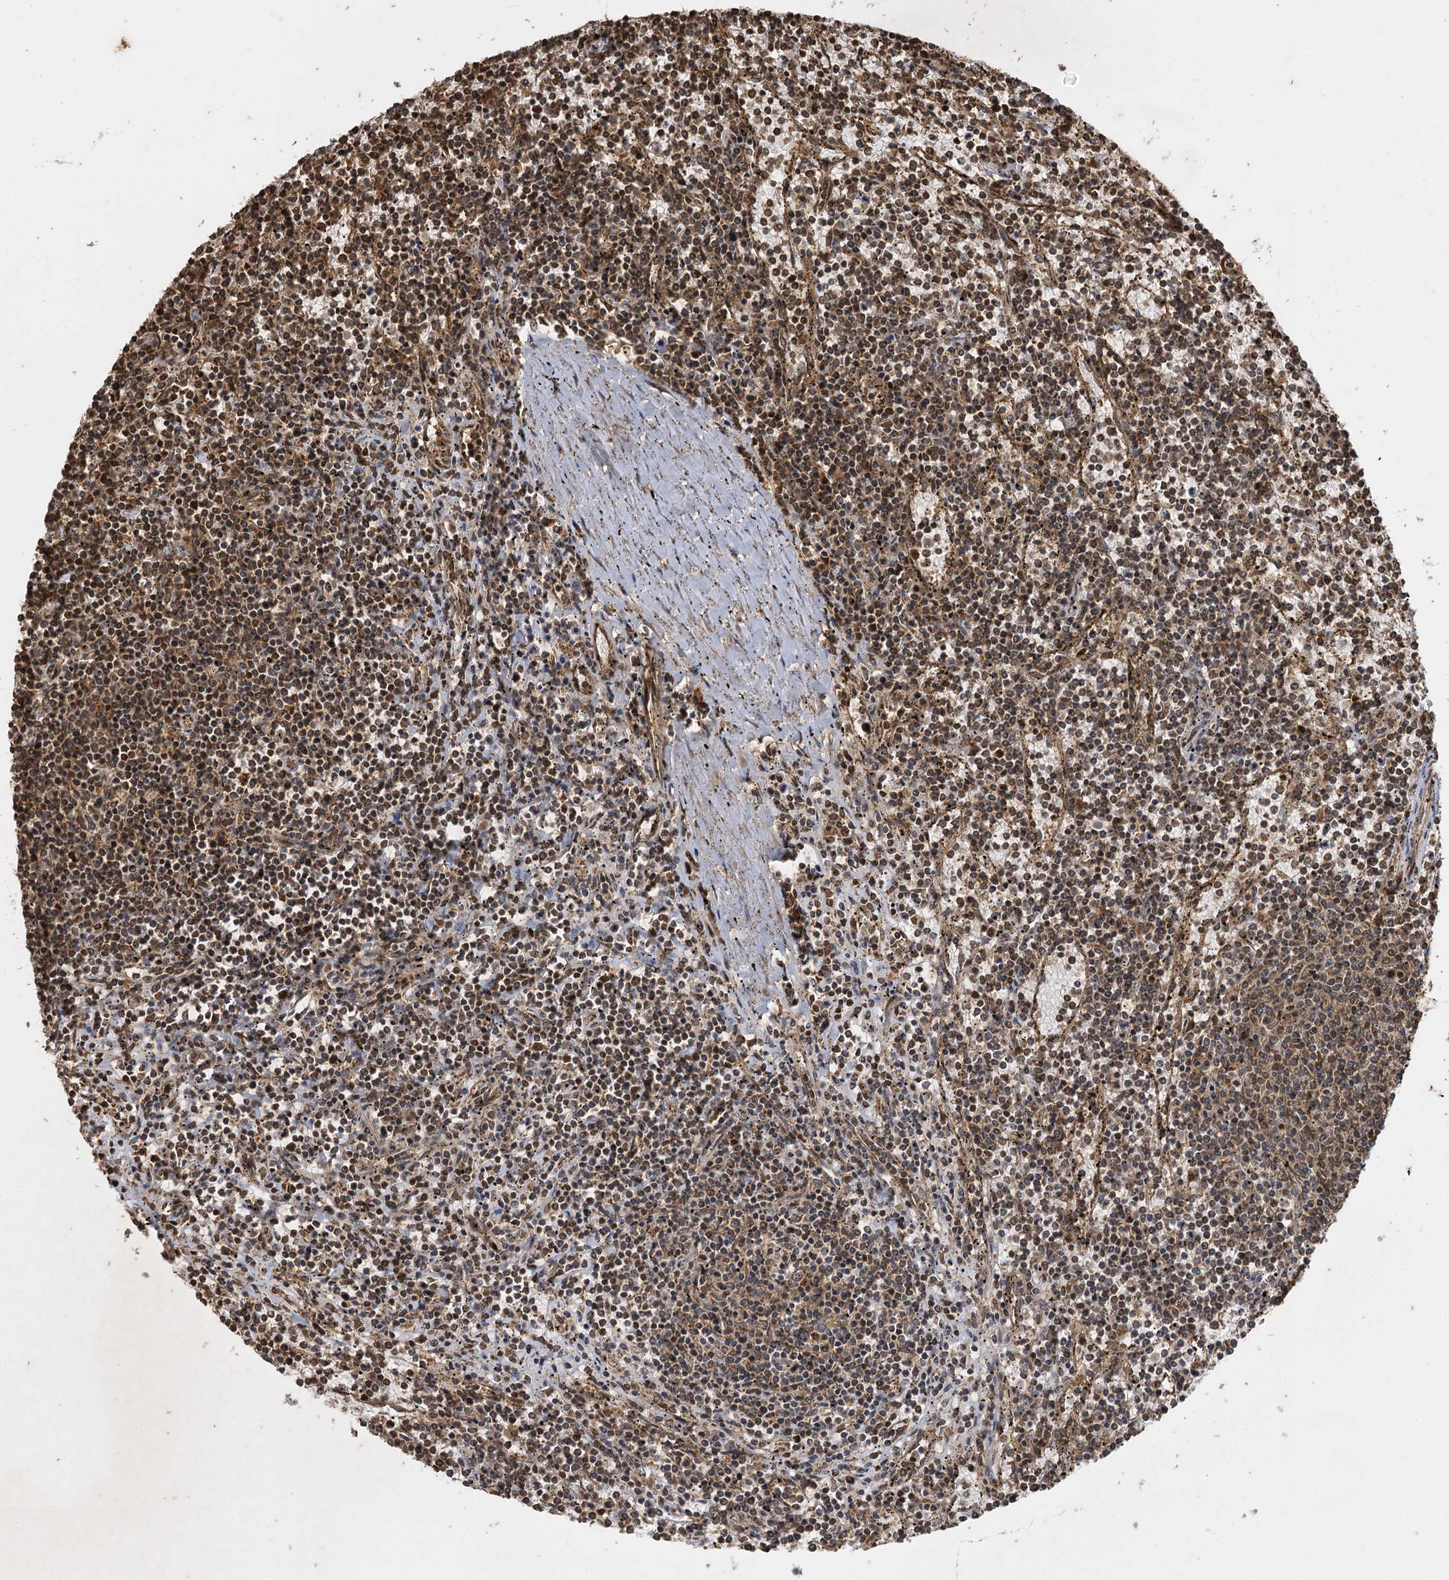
{"staining": {"intensity": "strong", "quantity": "25%-75%", "location": "cytoplasmic/membranous,nuclear"}, "tissue": "lymphoma", "cell_type": "Tumor cells", "image_type": "cancer", "snomed": [{"axis": "morphology", "description": "Malignant lymphoma, non-Hodgkin's type, Low grade"}, {"axis": "topography", "description": "Spleen"}], "caption": "The photomicrograph displays staining of malignant lymphoma, non-Hodgkin's type (low-grade), revealing strong cytoplasmic/membranous and nuclear protein expression (brown color) within tumor cells.", "gene": "IL11RA", "patient": {"sex": "female", "age": 50}}